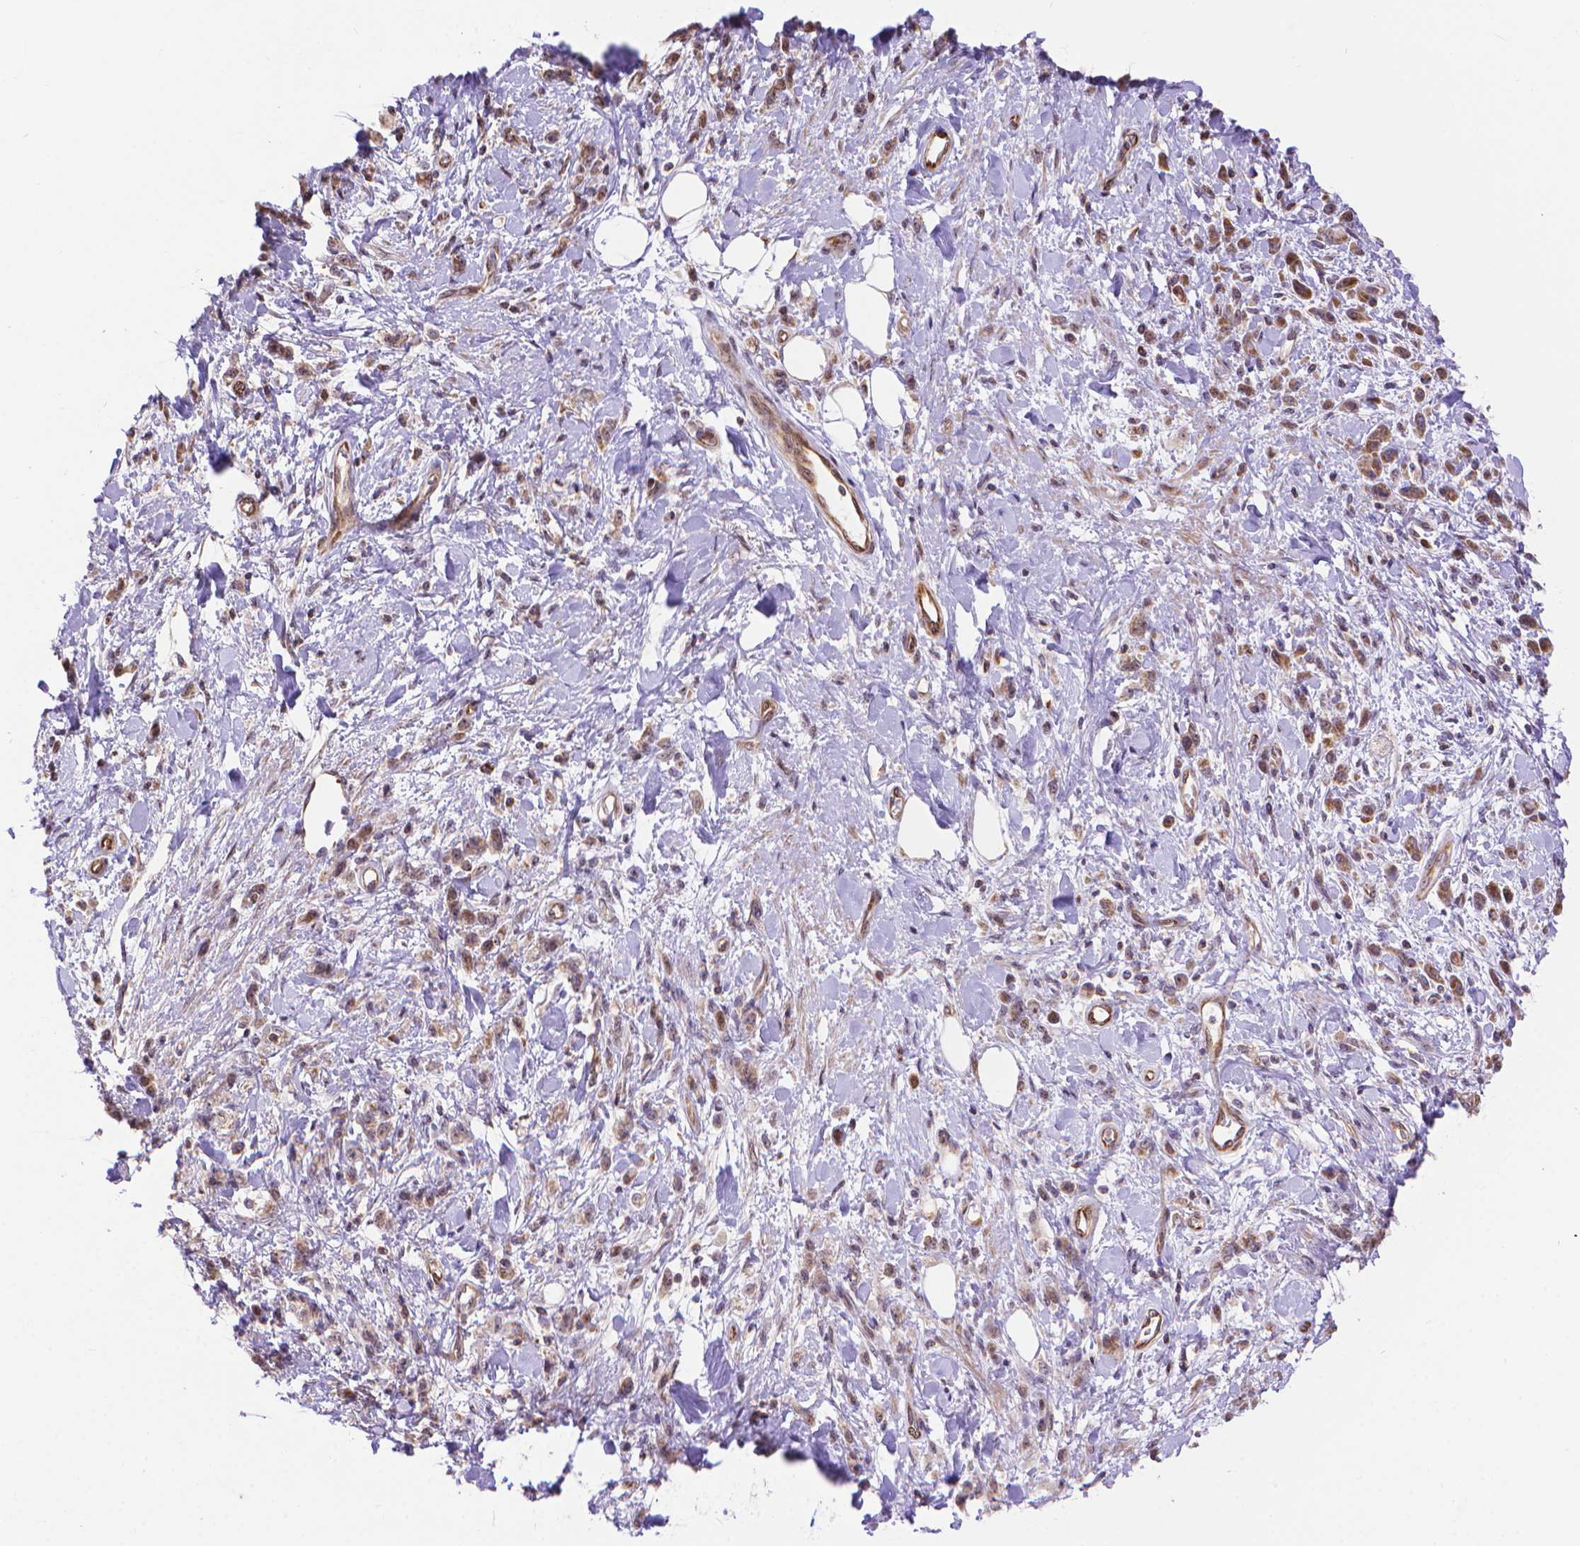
{"staining": {"intensity": "moderate", "quantity": "<25%", "location": "nuclear"}, "tissue": "stomach cancer", "cell_type": "Tumor cells", "image_type": "cancer", "snomed": [{"axis": "morphology", "description": "Adenocarcinoma, NOS"}, {"axis": "topography", "description": "Stomach"}], "caption": "Stomach cancer tissue demonstrates moderate nuclear expression in approximately <25% of tumor cells", "gene": "TMEM135", "patient": {"sex": "male", "age": 77}}